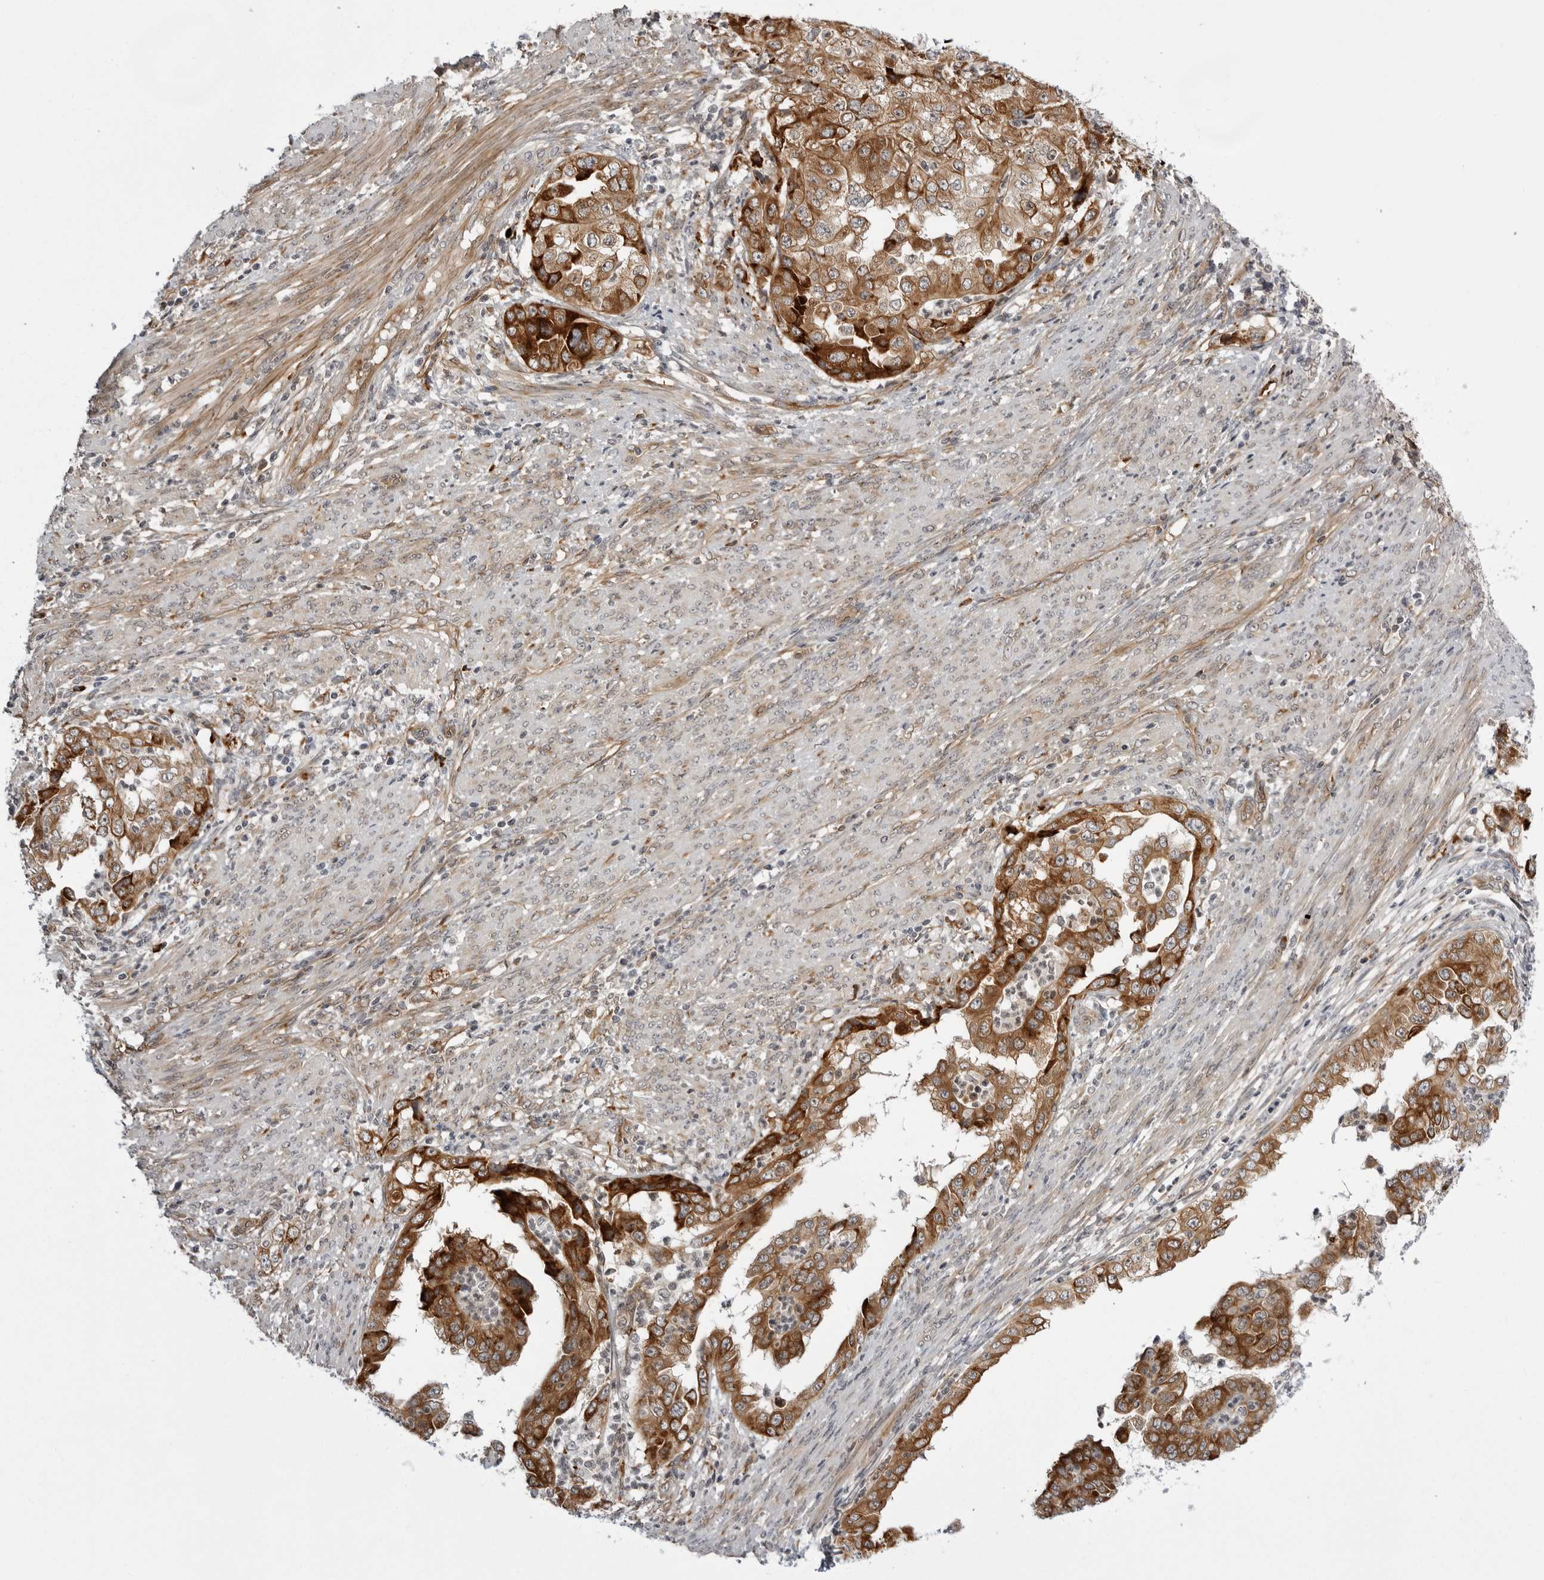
{"staining": {"intensity": "strong", "quantity": ">75%", "location": "cytoplasmic/membranous"}, "tissue": "endometrial cancer", "cell_type": "Tumor cells", "image_type": "cancer", "snomed": [{"axis": "morphology", "description": "Adenocarcinoma, NOS"}, {"axis": "topography", "description": "Endometrium"}], "caption": "Immunohistochemical staining of adenocarcinoma (endometrial) shows high levels of strong cytoplasmic/membranous protein staining in about >75% of tumor cells.", "gene": "ARL5A", "patient": {"sex": "female", "age": 85}}